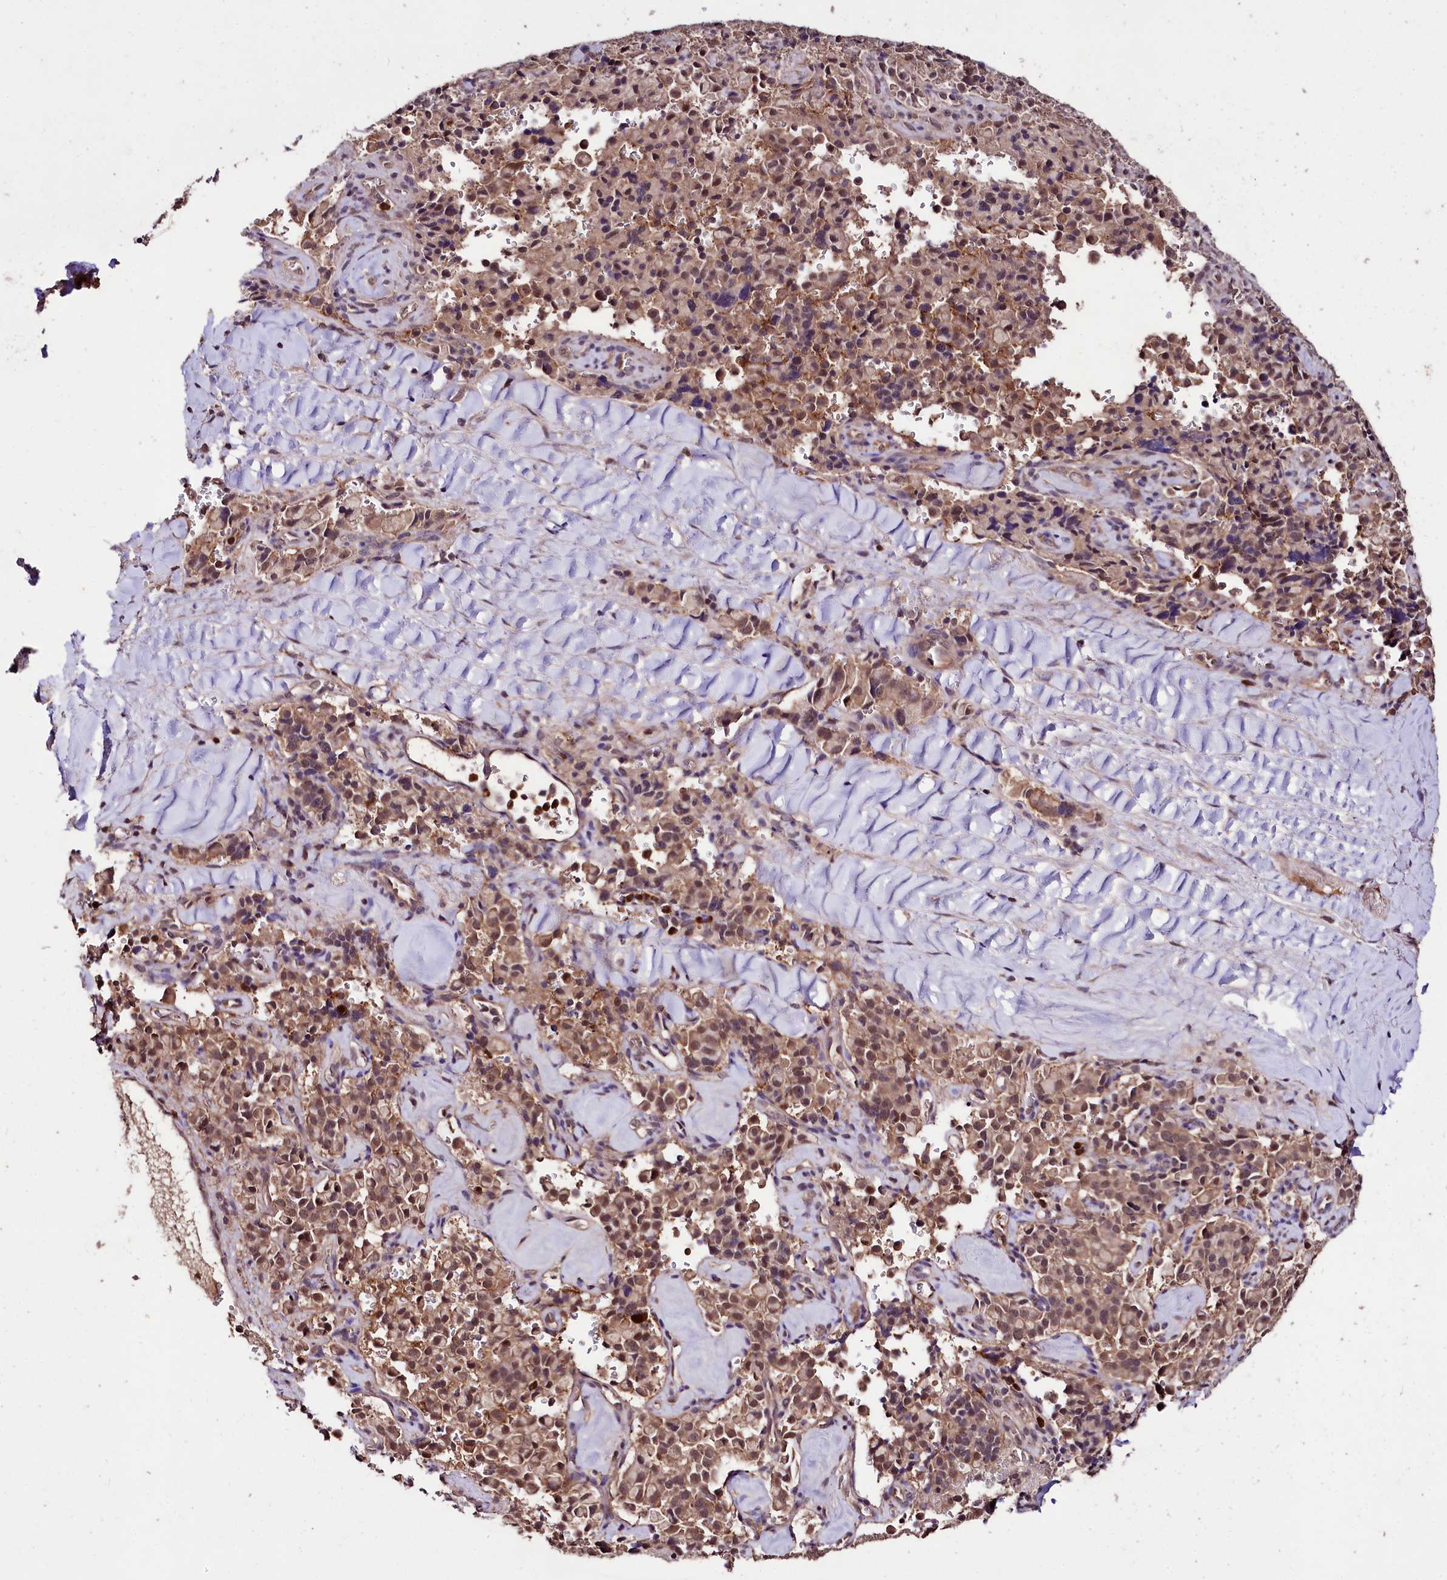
{"staining": {"intensity": "moderate", "quantity": ">75%", "location": "cytoplasmic/membranous,nuclear"}, "tissue": "pancreatic cancer", "cell_type": "Tumor cells", "image_type": "cancer", "snomed": [{"axis": "morphology", "description": "Adenocarcinoma, NOS"}, {"axis": "topography", "description": "Pancreas"}], "caption": "Immunohistochemistry (IHC) of pancreatic adenocarcinoma demonstrates medium levels of moderate cytoplasmic/membranous and nuclear staining in about >75% of tumor cells.", "gene": "KLRB1", "patient": {"sex": "male", "age": 65}}